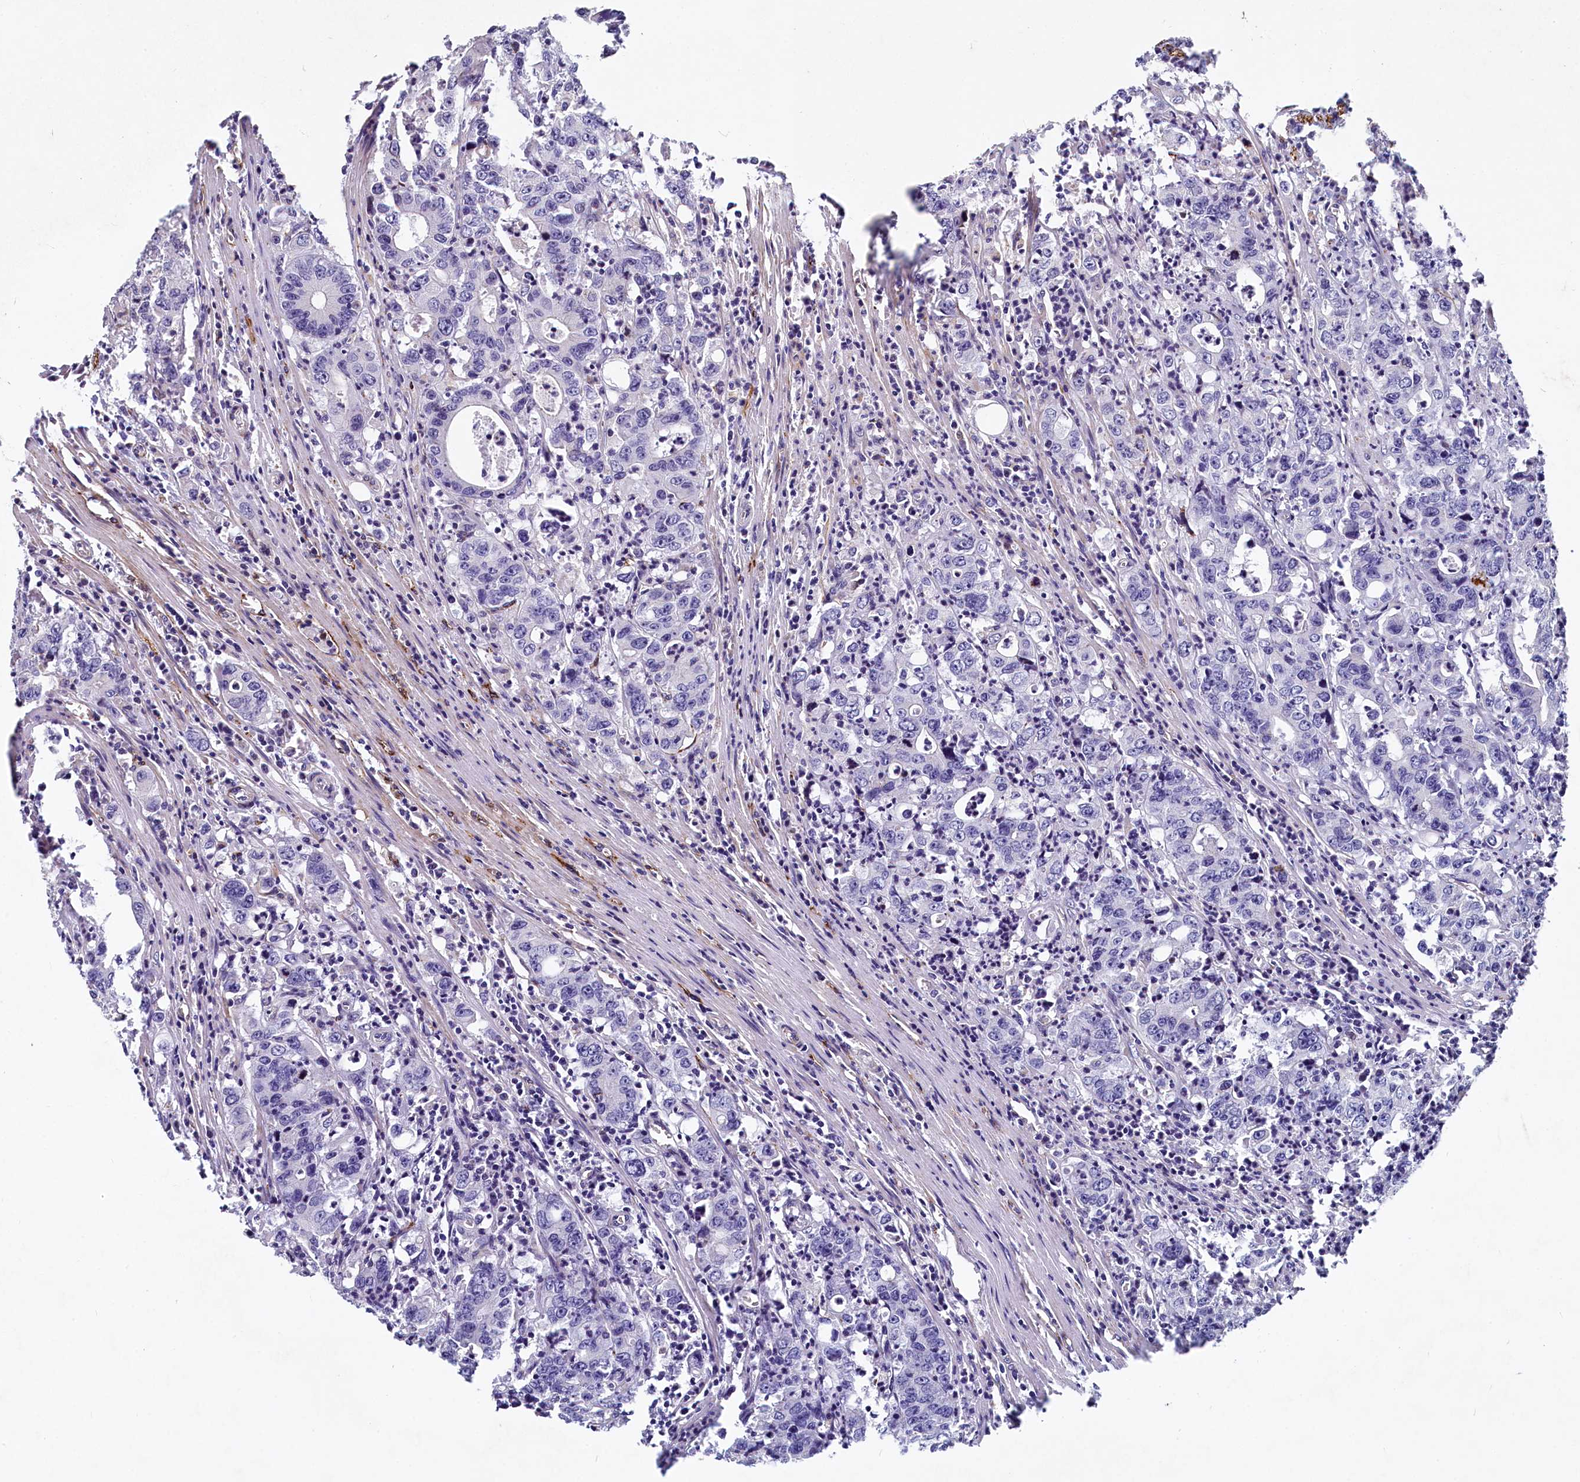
{"staining": {"intensity": "negative", "quantity": "none", "location": "none"}, "tissue": "colorectal cancer", "cell_type": "Tumor cells", "image_type": "cancer", "snomed": [{"axis": "morphology", "description": "Adenocarcinoma, NOS"}, {"axis": "topography", "description": "Colon"}], "caption": "High magnification brightfield microscopy of colorectal cancer stained with DAB (3,3'-diaminobenzidine) (brown) and counterstained with hematoxylin (blue): tumor cells show no significant expression. The staining is performed using DAB (3,3'-diaminobenzidine) brown chromogen with nuclei counter-stained in using hematoxylin.", "gene": "ASXL3", "patient": {"sex": "female", "age": 75}}